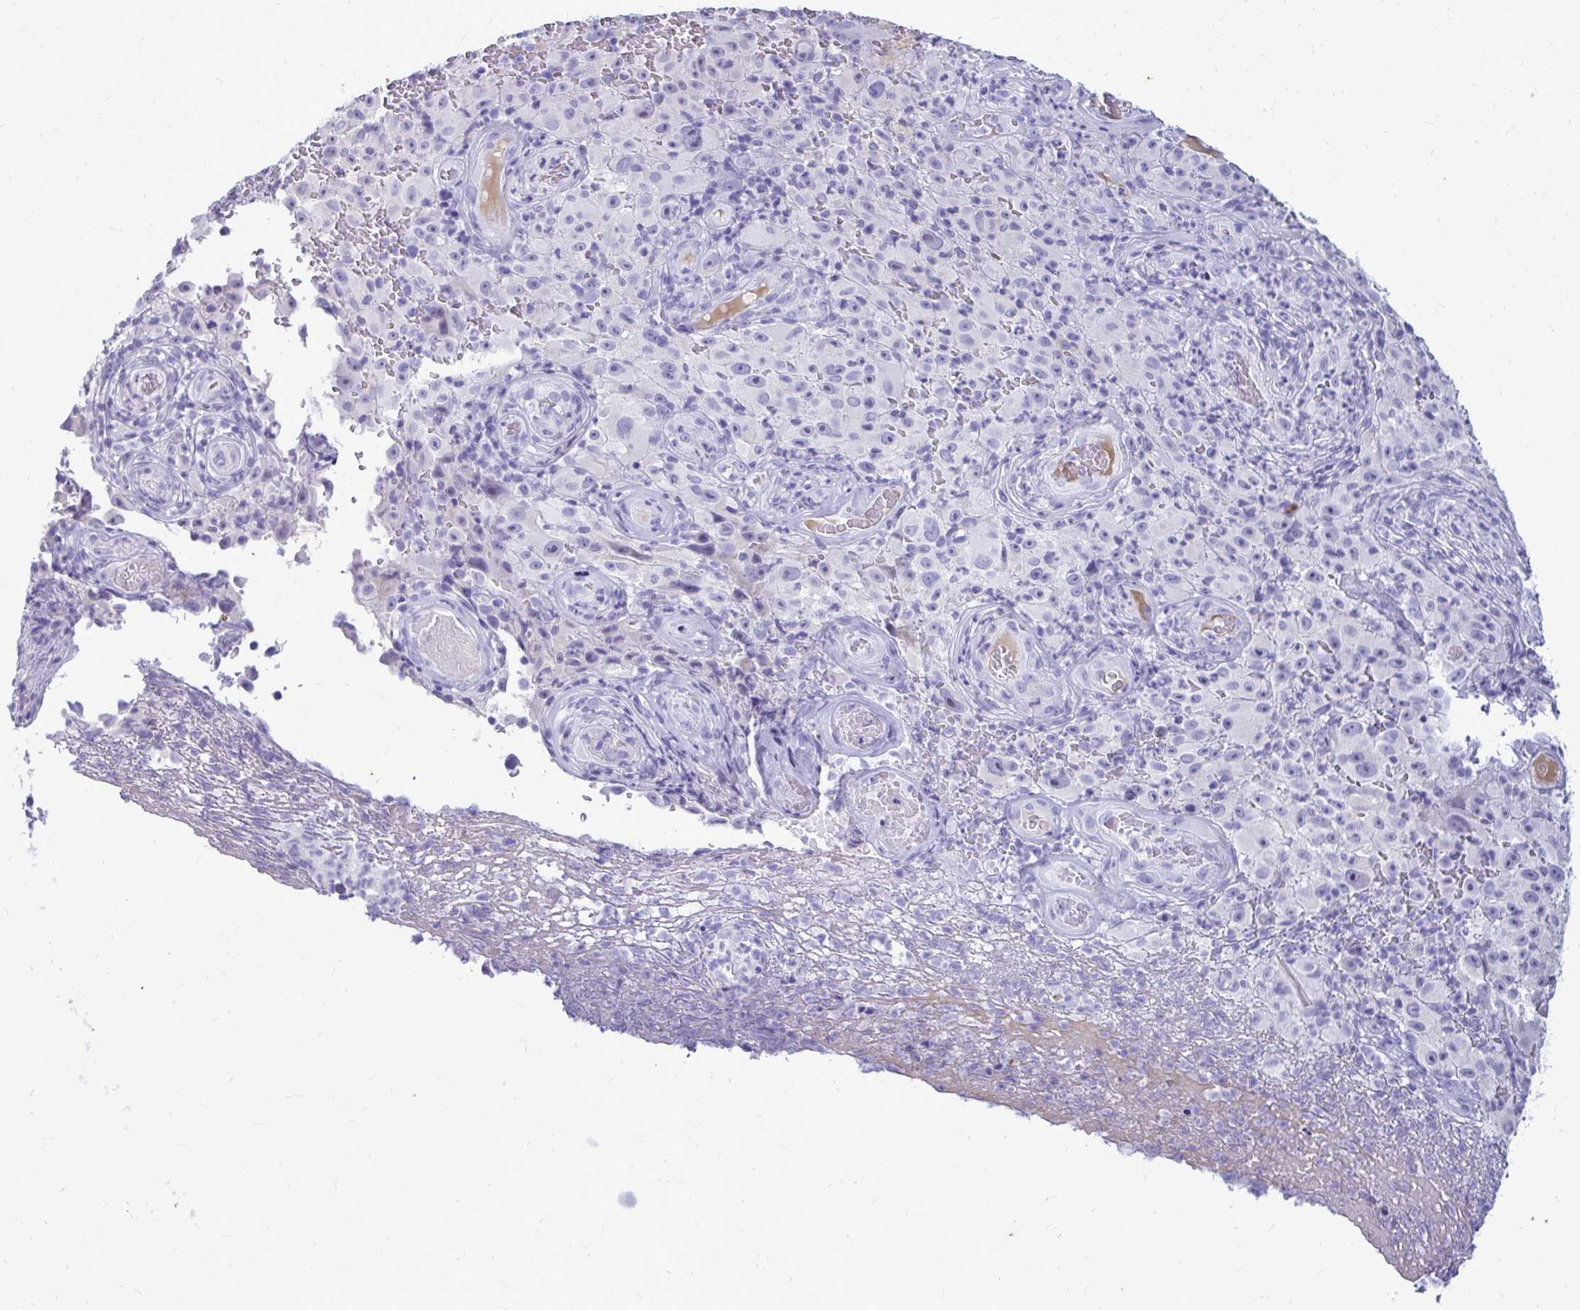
{"staining": {"intensity": "negative", "quantity": "none", "location": "none"}, "tissue": "melanoma", "cell_type": "Tumor cells", "image_type": "cancer", "snomed": [{"axis": "morphology", "description": "Malignant melanoma, NOS"}, {"axis": "topography", "description": "Skin"}], "caption": "Immunohistochemistry photomicrograph of neoplastic tissue: melanoma stained with DAB displays no significant protein positivity in tumor cells. The staining is performed using DAB (3,3'-diaminobenzidine) brown chromogen with nuclei counter-stained in using hematoxylin.", "gene": "NANOGNB", "patient": {"sex": "female", "age": 82}}